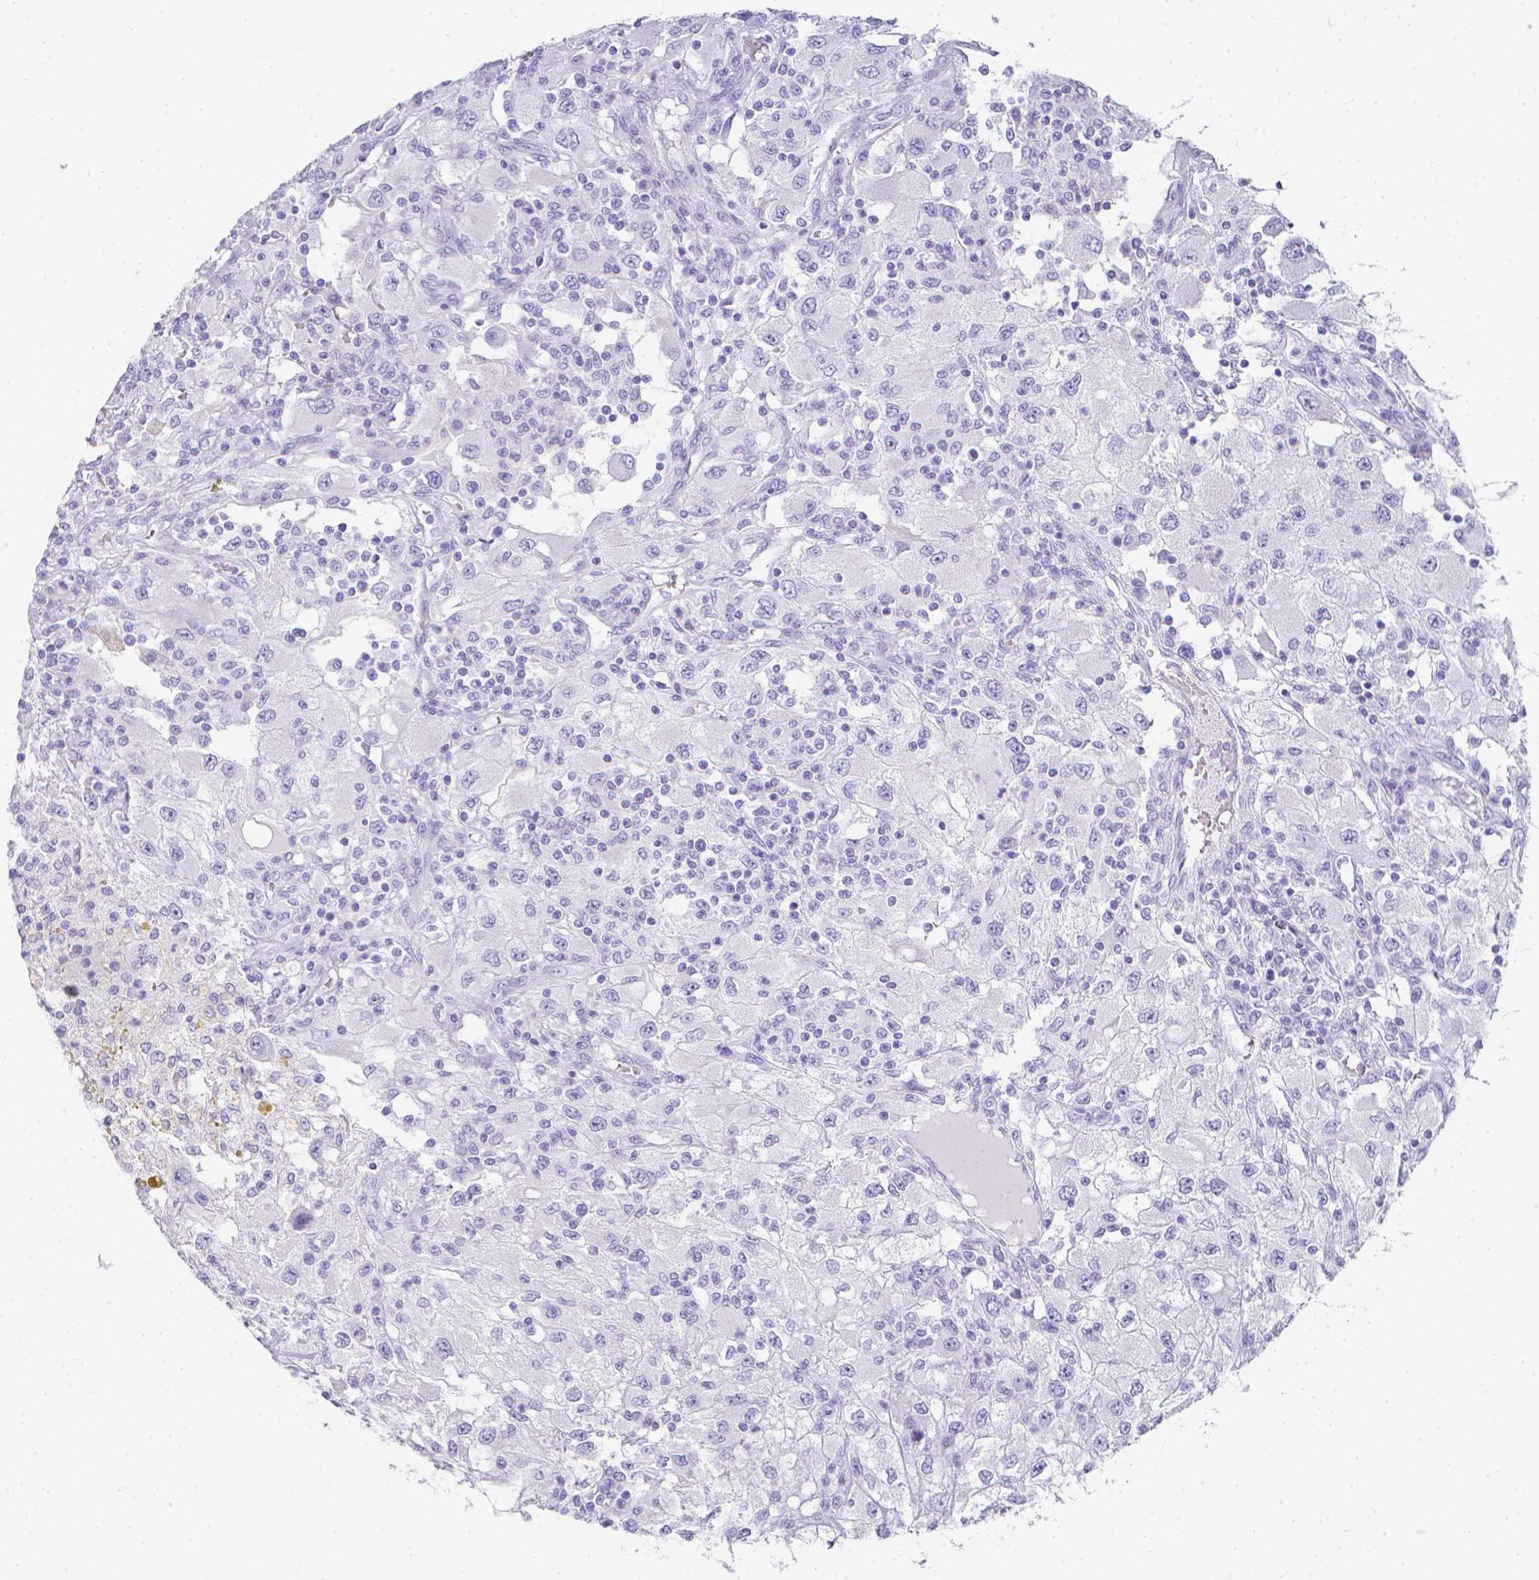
{"staining": {"intensity": "negative", "quantity": "none", "location": "none"}, "tissue": "renal cancer", "cell_type": "Tumor cells", "image_type": "cancer", "snomed": [{"axis": "morphology", "description": "Adenocarcinoma, NOS"}, {"axis": "topography", "description": "Kidney"}], "caption": "Immunohistochemical staining of human renal adenocarcinoma reveals no significant expression in tumor cells.", "gene": "LGALS4", "patient": {"sex": "female", "age": 67}}